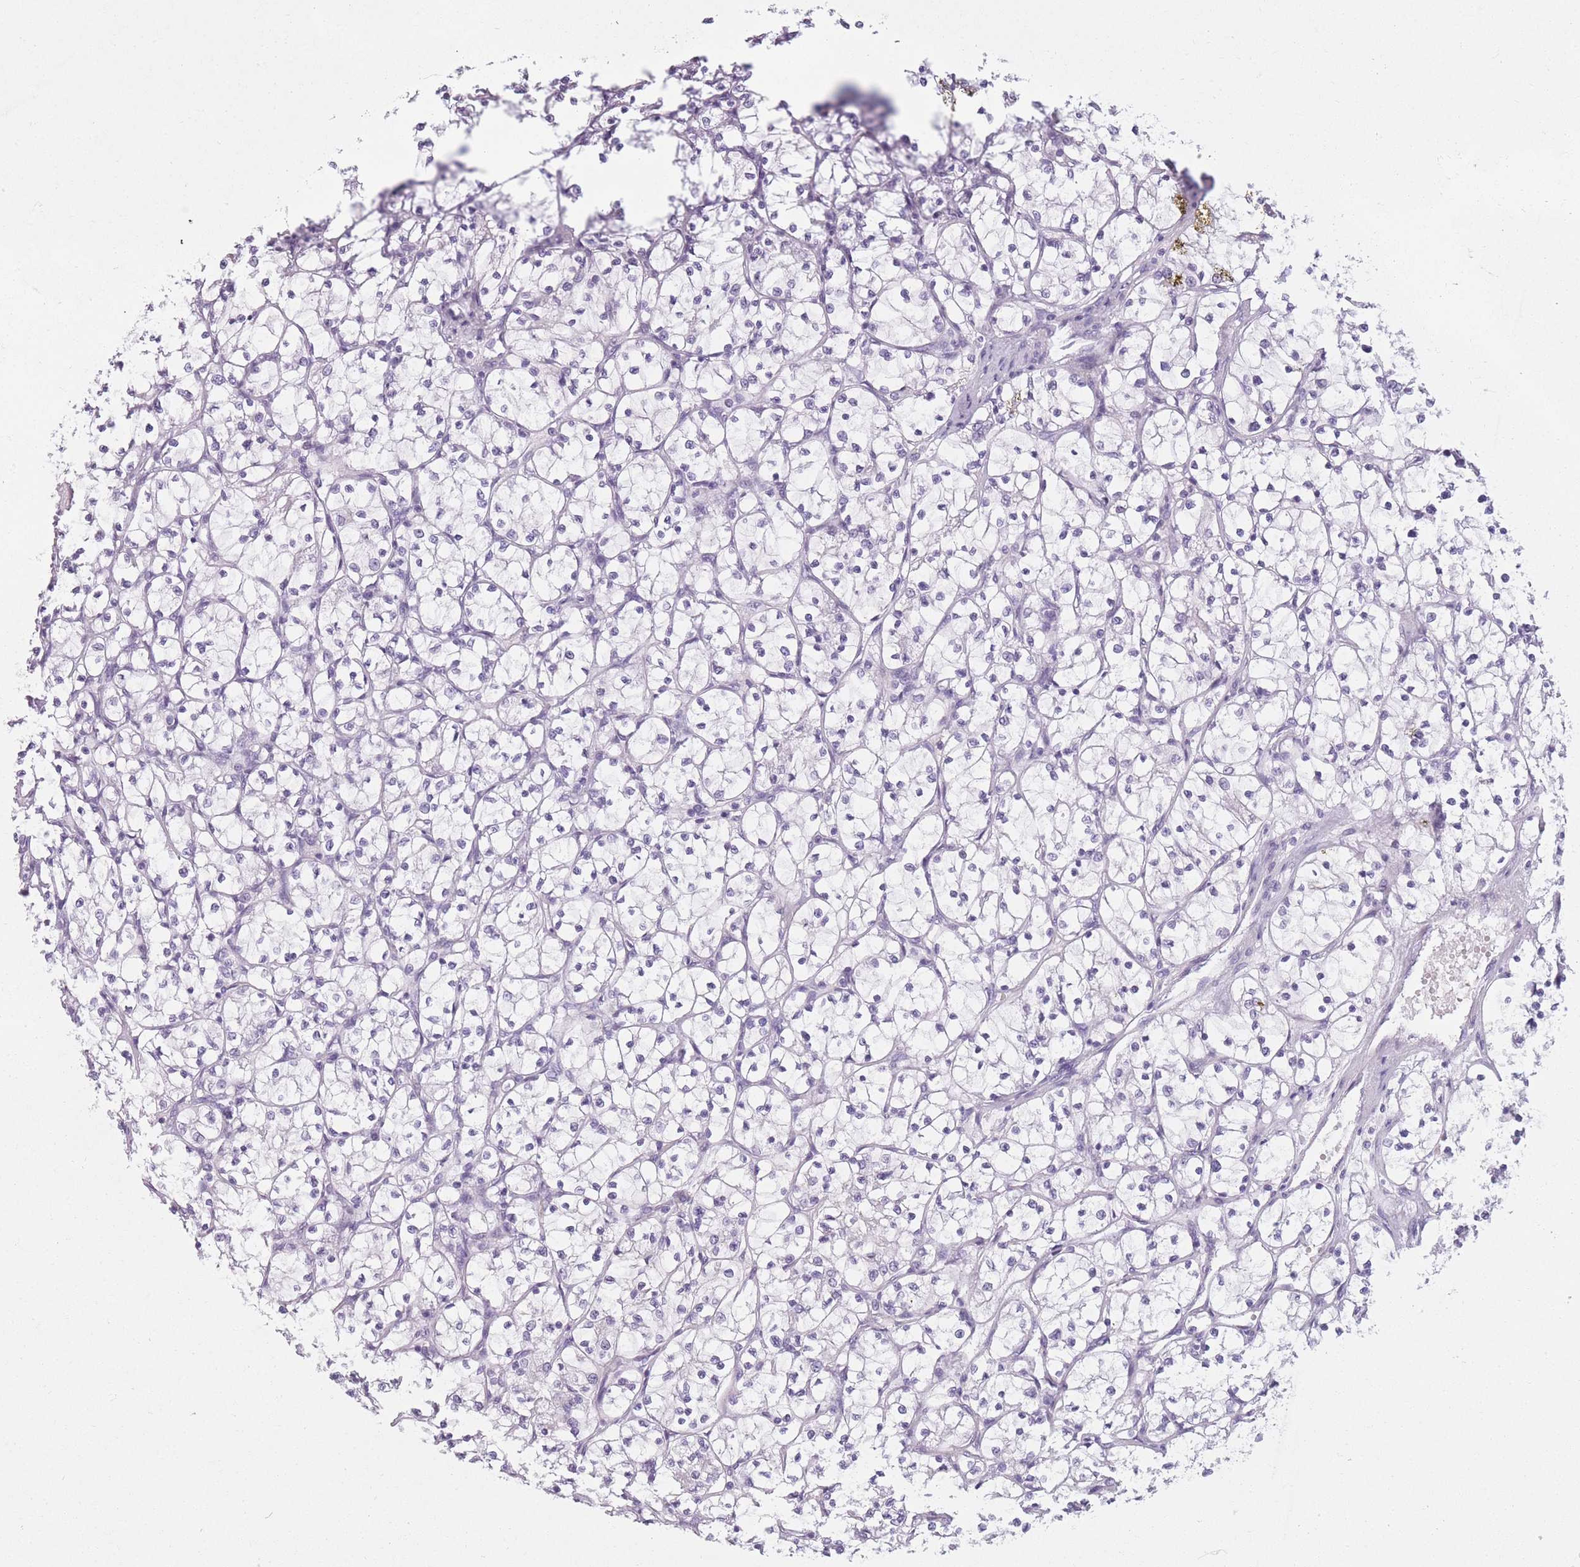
{"staining": {"intensity": "negative", "quantity": "none", "location": "none"}, "tissue": "renal cancer", "cell_type": "Tumor cells", "image_type": "cancer", "snomed": [{"axis": "morphology", "description": "Adenocarcinoma, NOS"}, {"axis": "topography", "description": "Kidney"}], "caption": "Immunohistochemical staining of human renal cancer reveals no significant expression in tumor cells.", "gene": "GOLGA6D", "patient": {"sex": "female", "age": 69}}